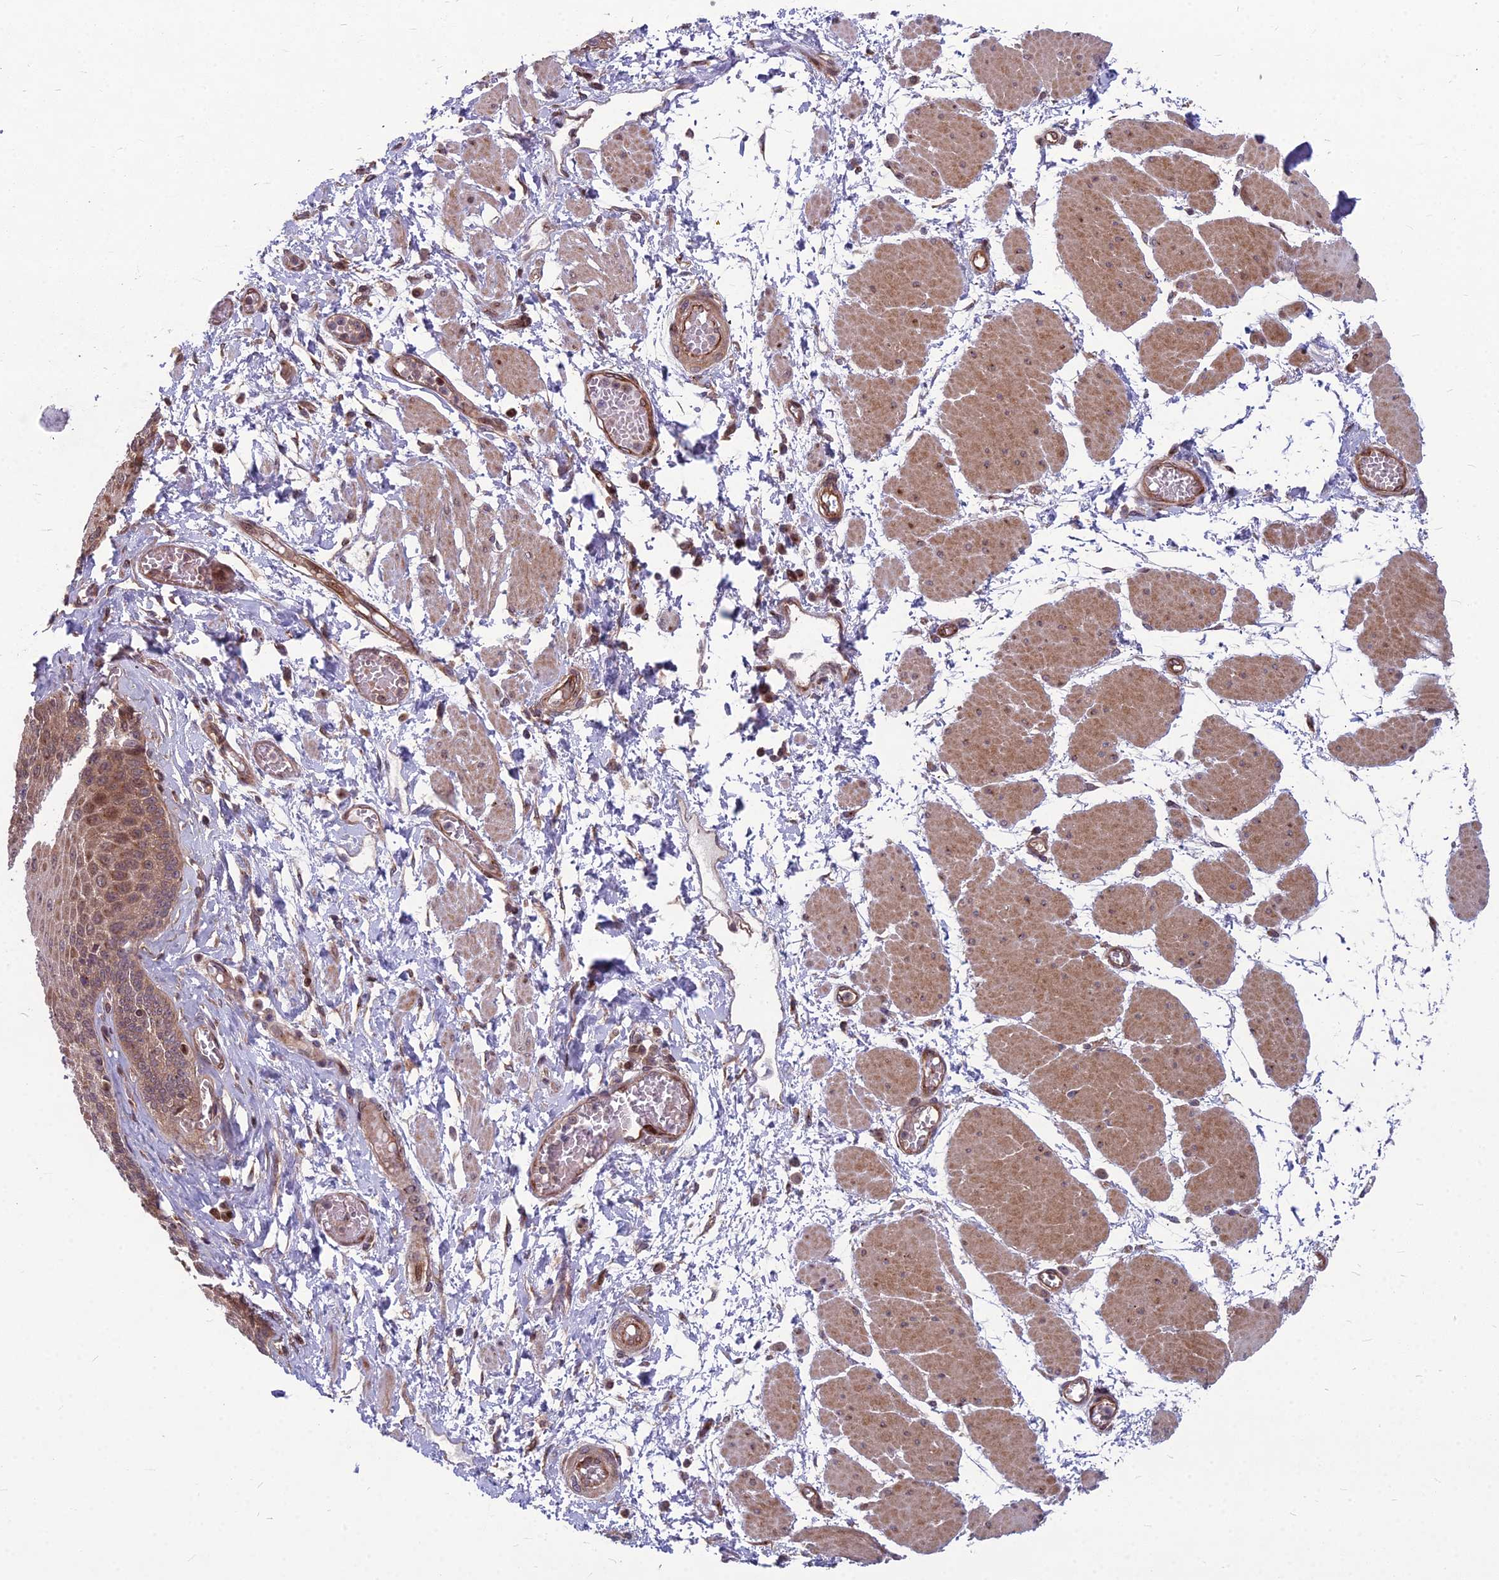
{"staining": {"intensity": "moderate", "quantity": ">75%", "location": "cytoplasmic/membranous"}, "tissue": "esophagus", "cell_type": "Squamous epithelial cells", "image_type": "normal", "snomed": [{"axis": "morphology", "description": "Normal tissue, NOS"}, {"axis": "topography", "description": "Esophagus"}], "caption": "The image demonstrates a brown stain indicating the presence of a protein in the cytoplasmic/membranous of squamous epithelial cells in esophagus. The staining is performed using DAB brown chromogen to label protein expression. The nuclei are counter-stained blue using hematoxylin.", "gene": "MFSD8", "patient": {"sex": "male", "age": 60}}